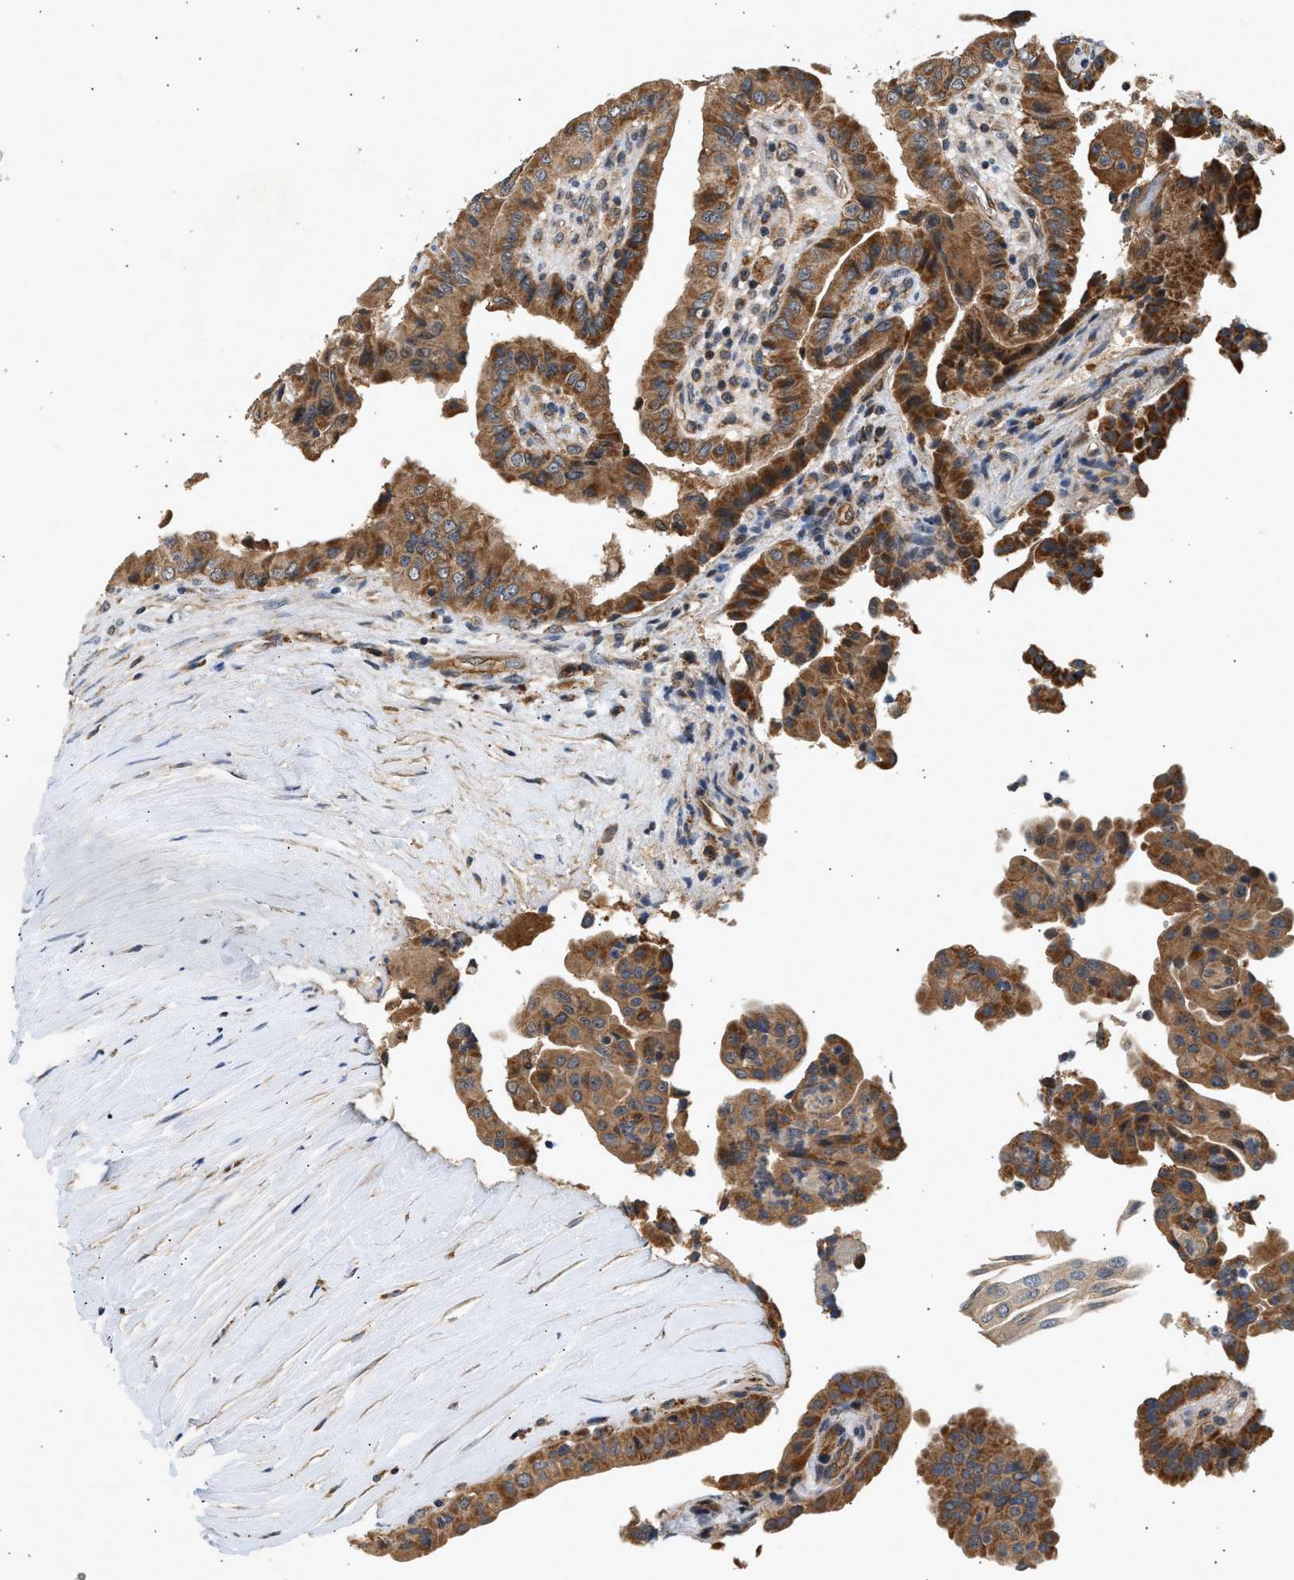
{"staining": {"intensity": "strong", "quantity": ">75%", "location": "cytoplasmic/membranous"}, "tissue": "thyroid cancer", "cell_type": "Tumor cells", "image_type": "cancer", "snomed": [{"axis": "morphology", "description": "Papillary adenocarcinoma, NOS"}, {"axis": "topography", "description": "Thyroid gland"}], "caption": "Protein staining by immunohistochemistry shows strong cytoplasmic/membranous positivity in approximately >75% of tumor cells in thyroid cancer. Nuclei are stained in blue.", "gene": "DUSP14", "patient": {"sex": "male", "age": 33}}